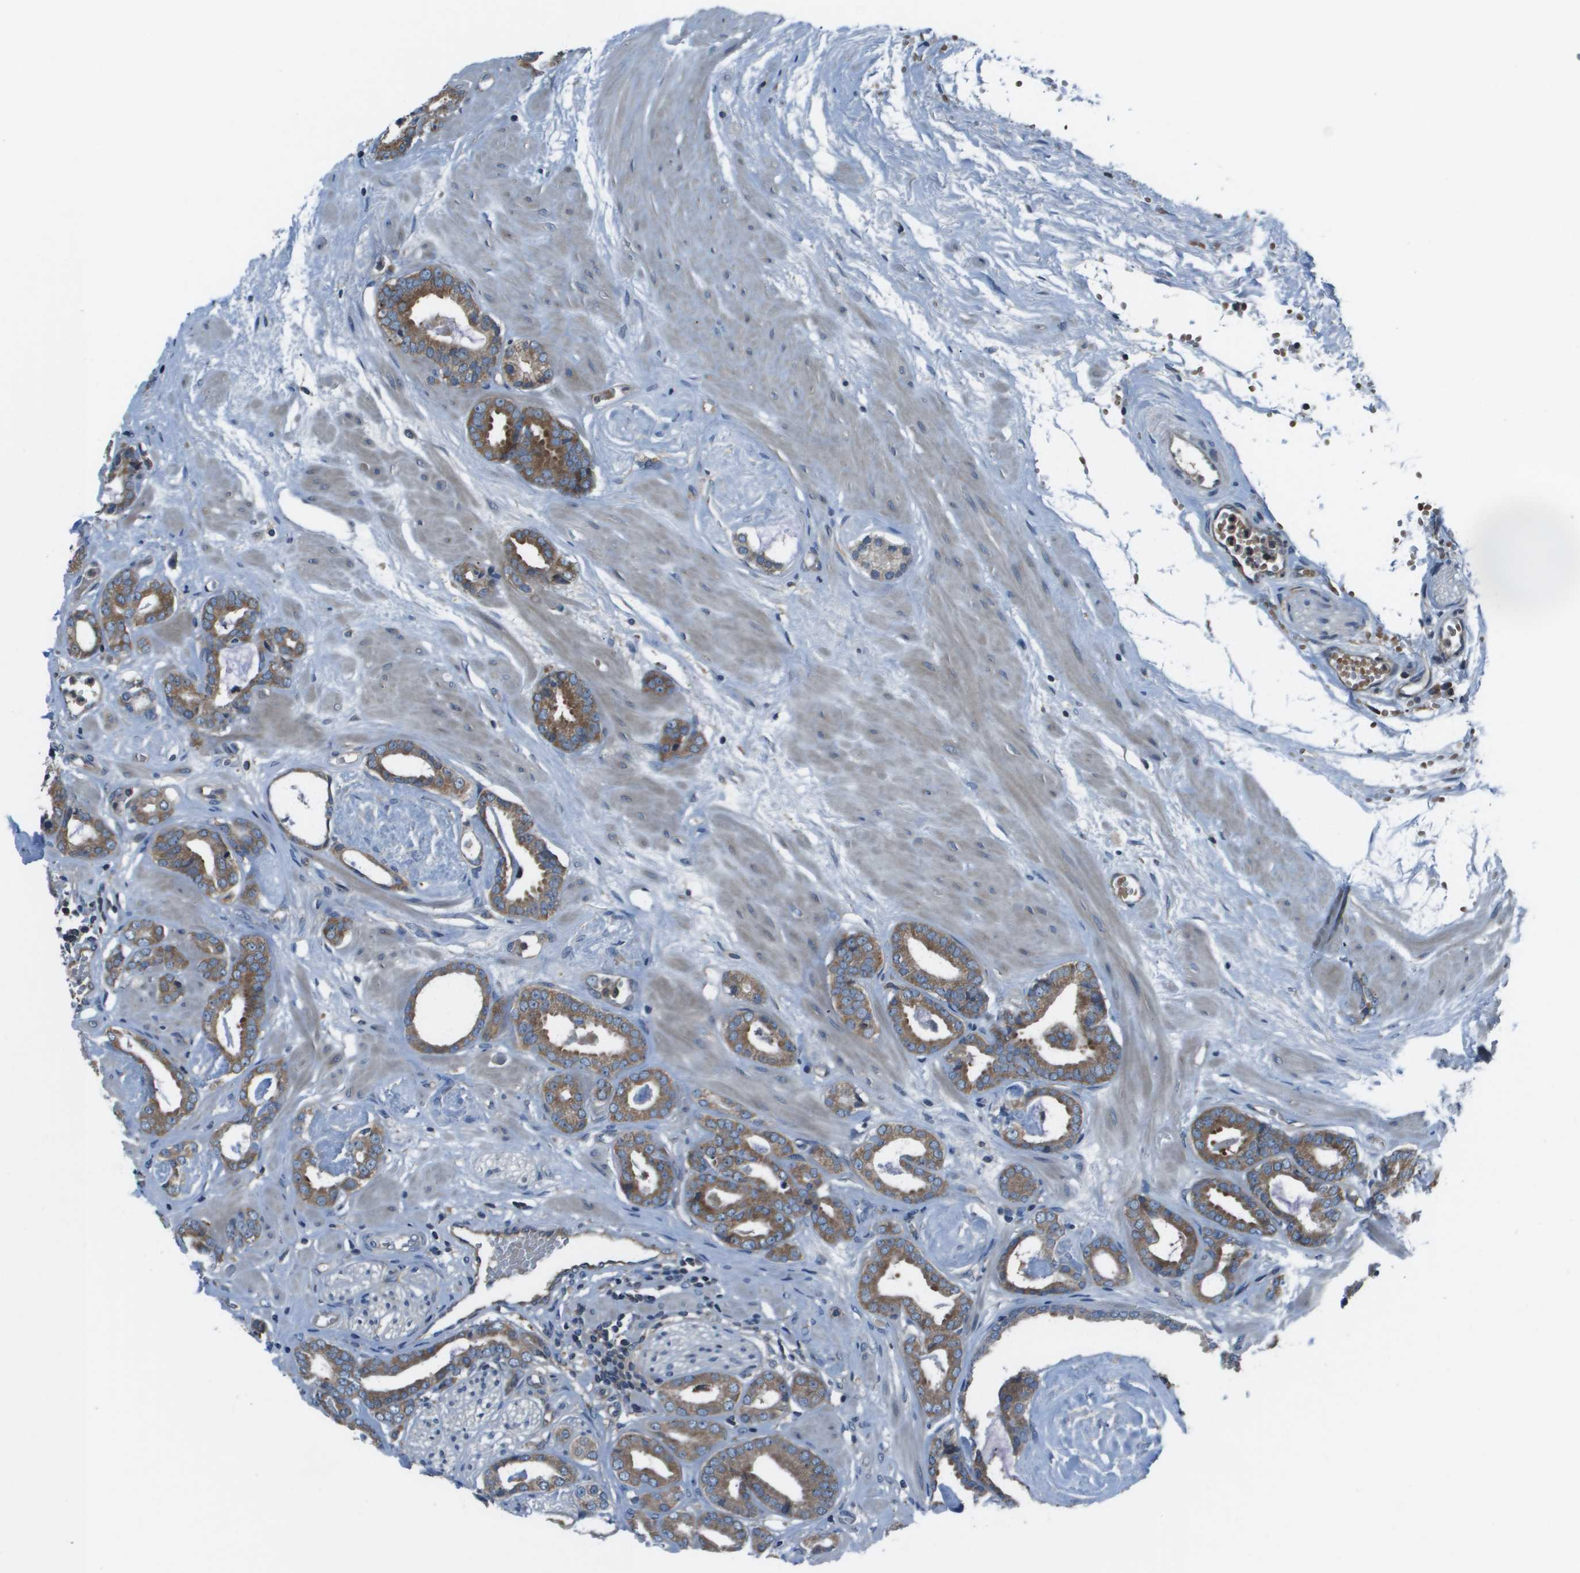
{"staining": {"intensity": "moderate", "quantity": ">75%", "location": "cytoplasmic/membranous"}, "tissue": "prostate cancer", "cell_type": "Tumor cells", "image_type": "cancer", "snomed": [{"axis": "morphology", "description": "Adenocarcinoma, Low grade"}, {"axis": "topography", "description": "Prostate"}], "caption": "Immunohistochemical staining of prostate low-grade adenocarcinoma shows moderate cytoplasmic/membranous protein positivity in approximately >75% of tumor cells.", "gene": "EIF3B", "patient": {"sex": "male", "age": 53}}